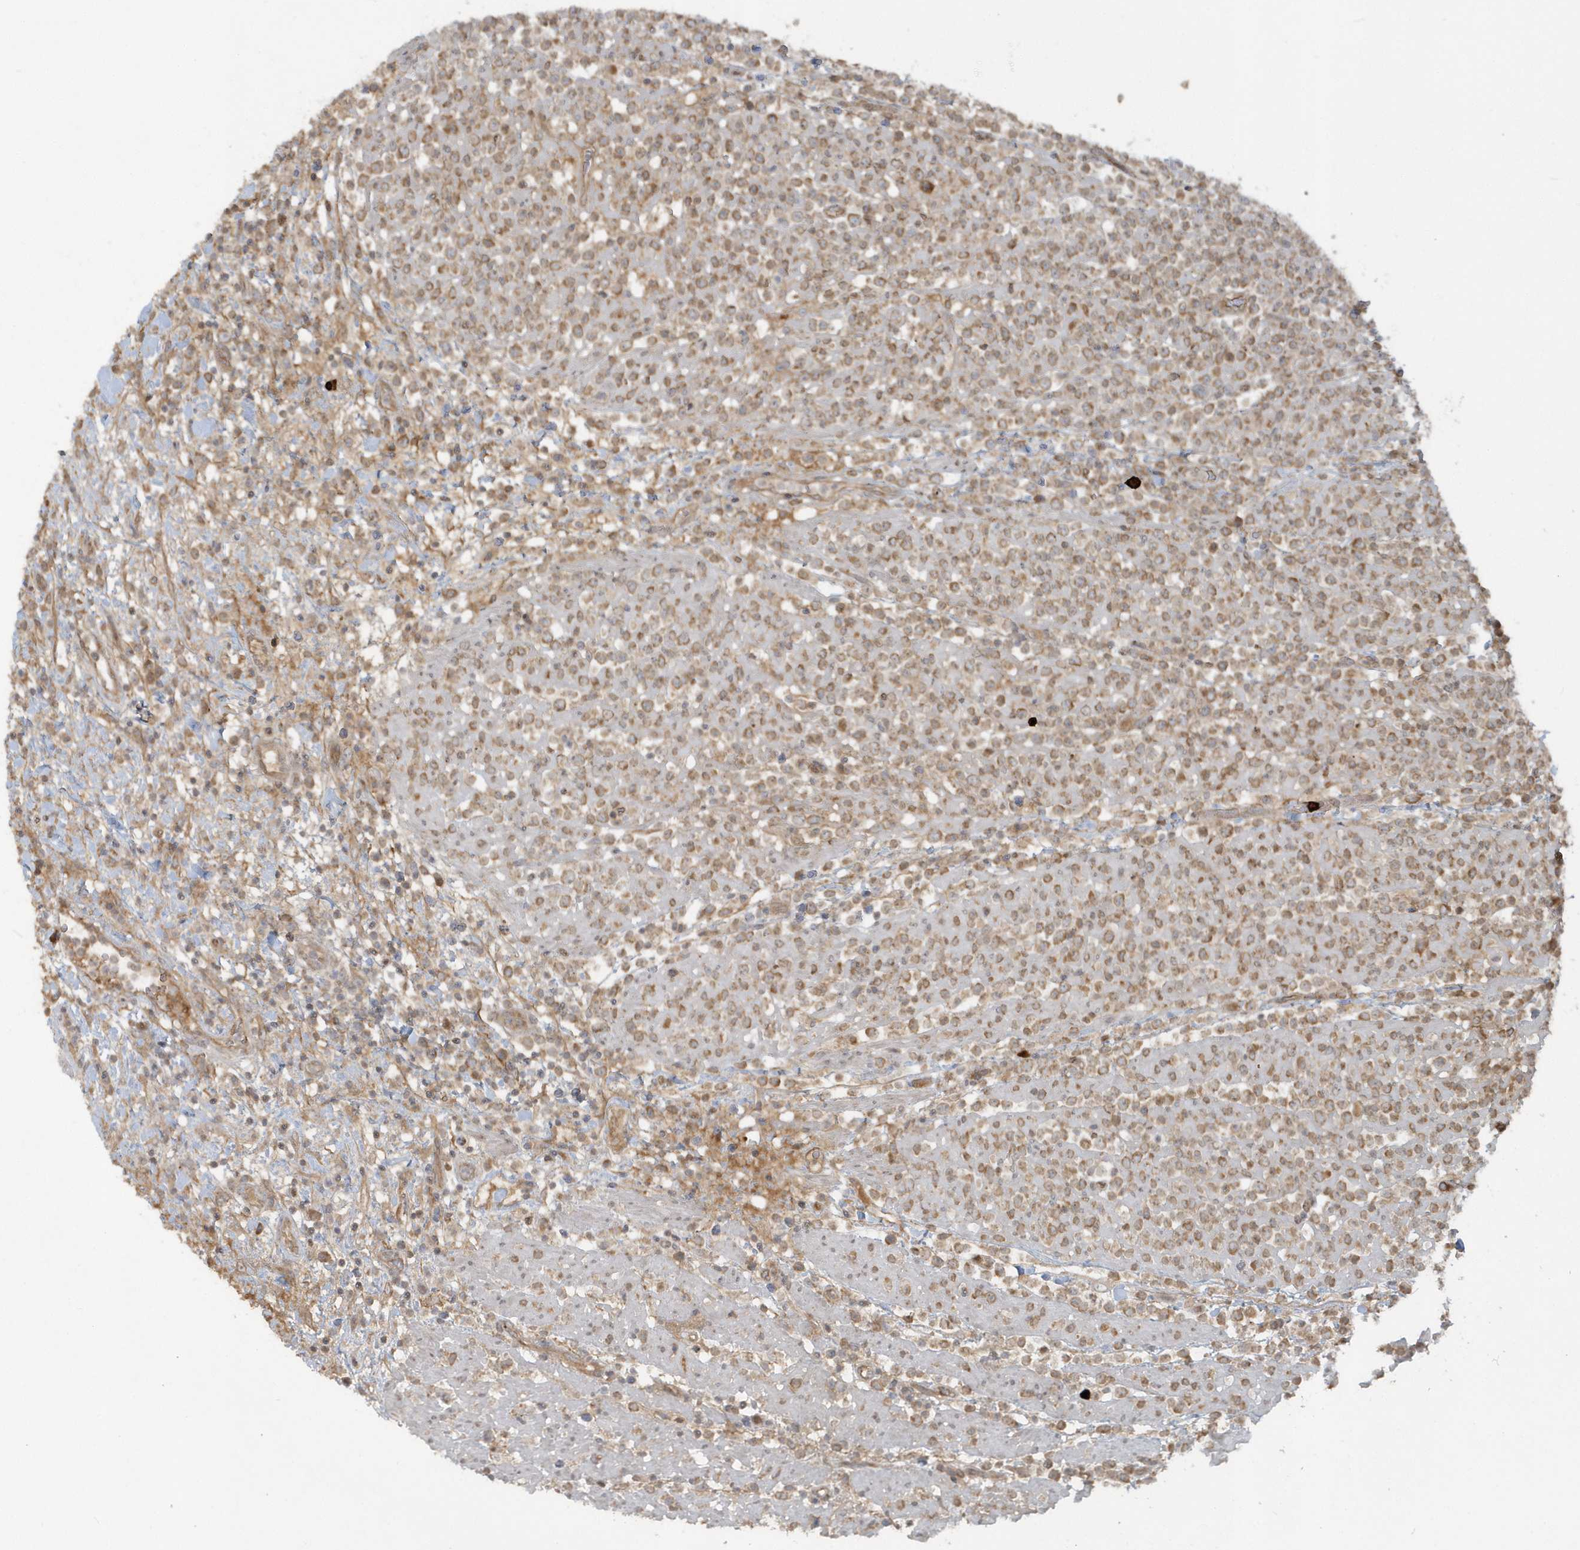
{"staining": {"intensity": "moderate", "quantity": ">75%", "location": "cytoplasmic/membranous"}, "tissue": "lymphoma", "cell_type": "Tumor cells", "image_type": "cancer", "snomed": [{"axis": "morphology", "description": "Malignant lymphoma, non-Hodgkin's type, High grade"}, {"axis": "topography", "description": "Colon"}], "caption": "A photomicrograph of human high-grade malignant lymphoma, non-Hodgkin's type stained for a protein reveals moderate cytoplasmic/membranous brown staining in tumor cells.", "gene": "STIM2", "patient": {"sex": "female", "age": 53}}